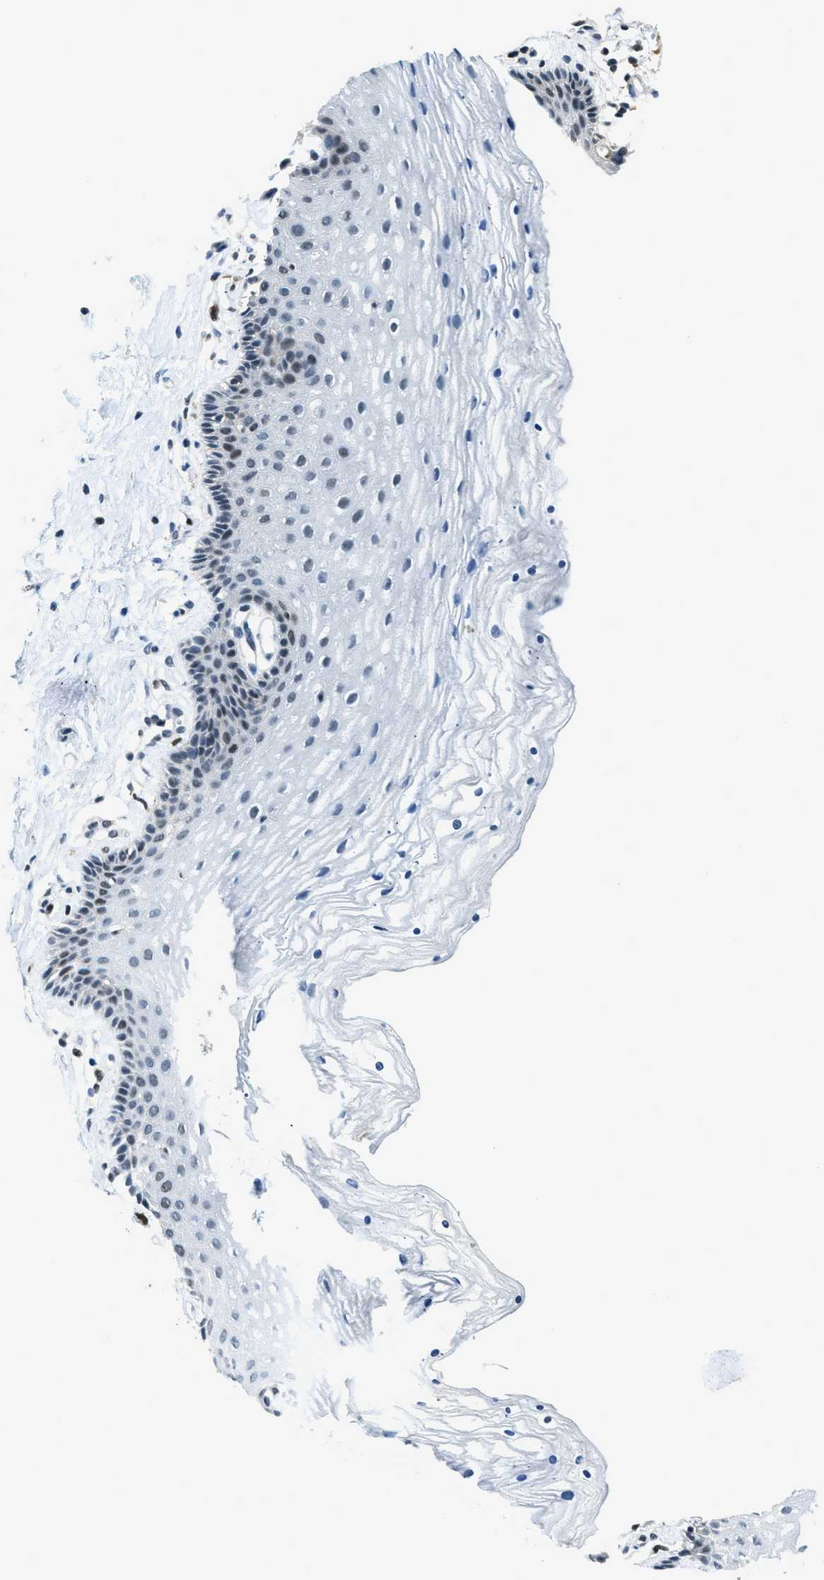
{"staining": {"intensity": "moderate", "quantity": "<25%", "location": "nuclear"}, "tissue": "vagina", "cell_type": "Squamous epithelial cells", "image_type": "normal", "snomed": [{"axis": "morphology", "description": "Normal tissue, NOS"}, {"axis": "topography", "description": "Vagina"}], "caption": "Protein staining shows moderate nuclear positivity in approximately <25% of squamous epithelial cells in benign vagina.", "gene": "OGFR", "patient": {"sex": "female", "age": 32}}